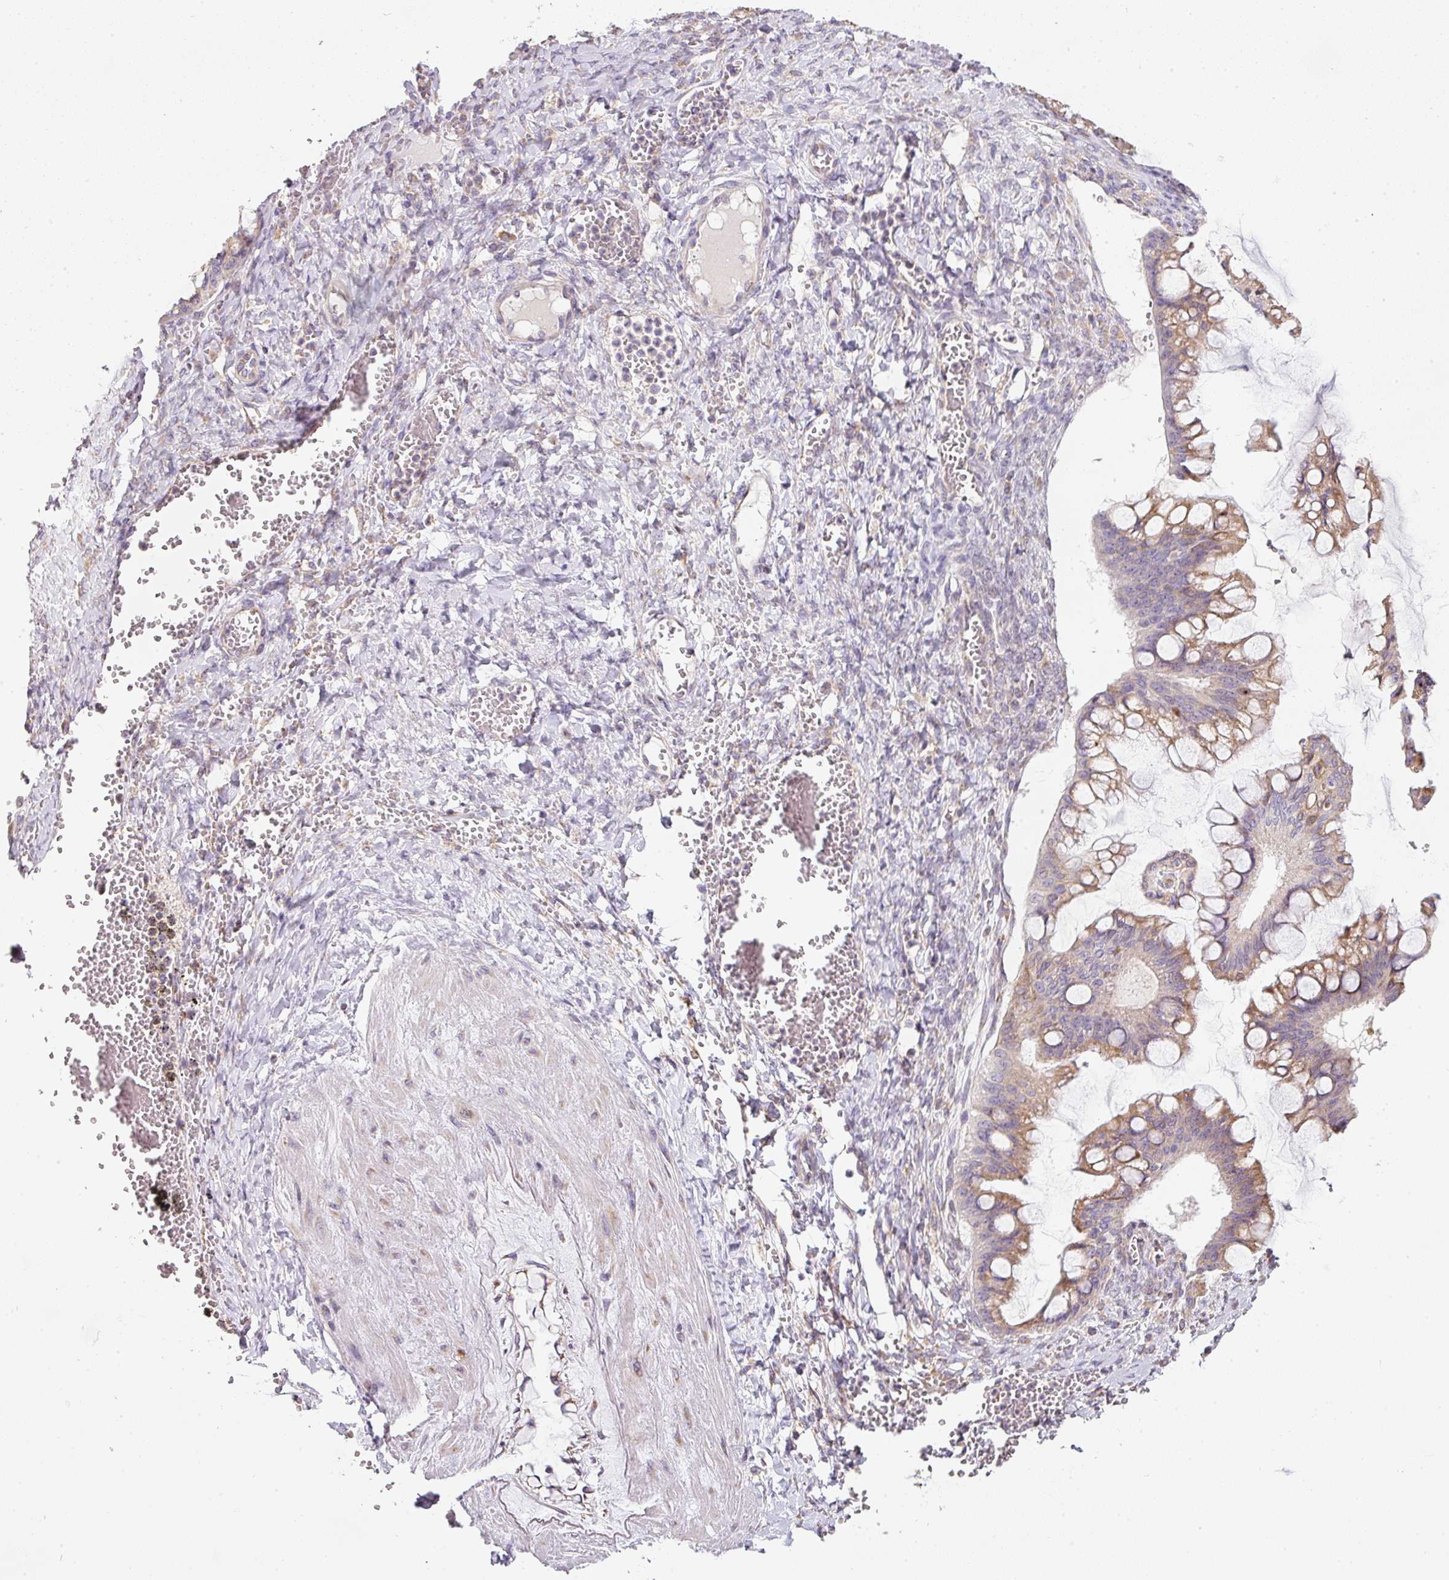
{"staining": {"intensity": "moderate", "quantity": "25%-75%", "location": "cytoplasmic/membranous"}, "tissue": "ovarian cancer", "cell_type": "Tumor cells", "image_type": "cancer", "snomed": [{"axis": "morphology", "description": "Cystadenocarcinoma, mucinous, NOS"}, {"axis": "topography", "description": "Ovary"}], "caption": "Ovarian cancer stained for a protein (brown) displays moderate cytoplasmic/membranous positive expression in about 25%-75% of tumor cells.", "gene": "MORN4", "patient": {"sex": "female", "age": 73}}